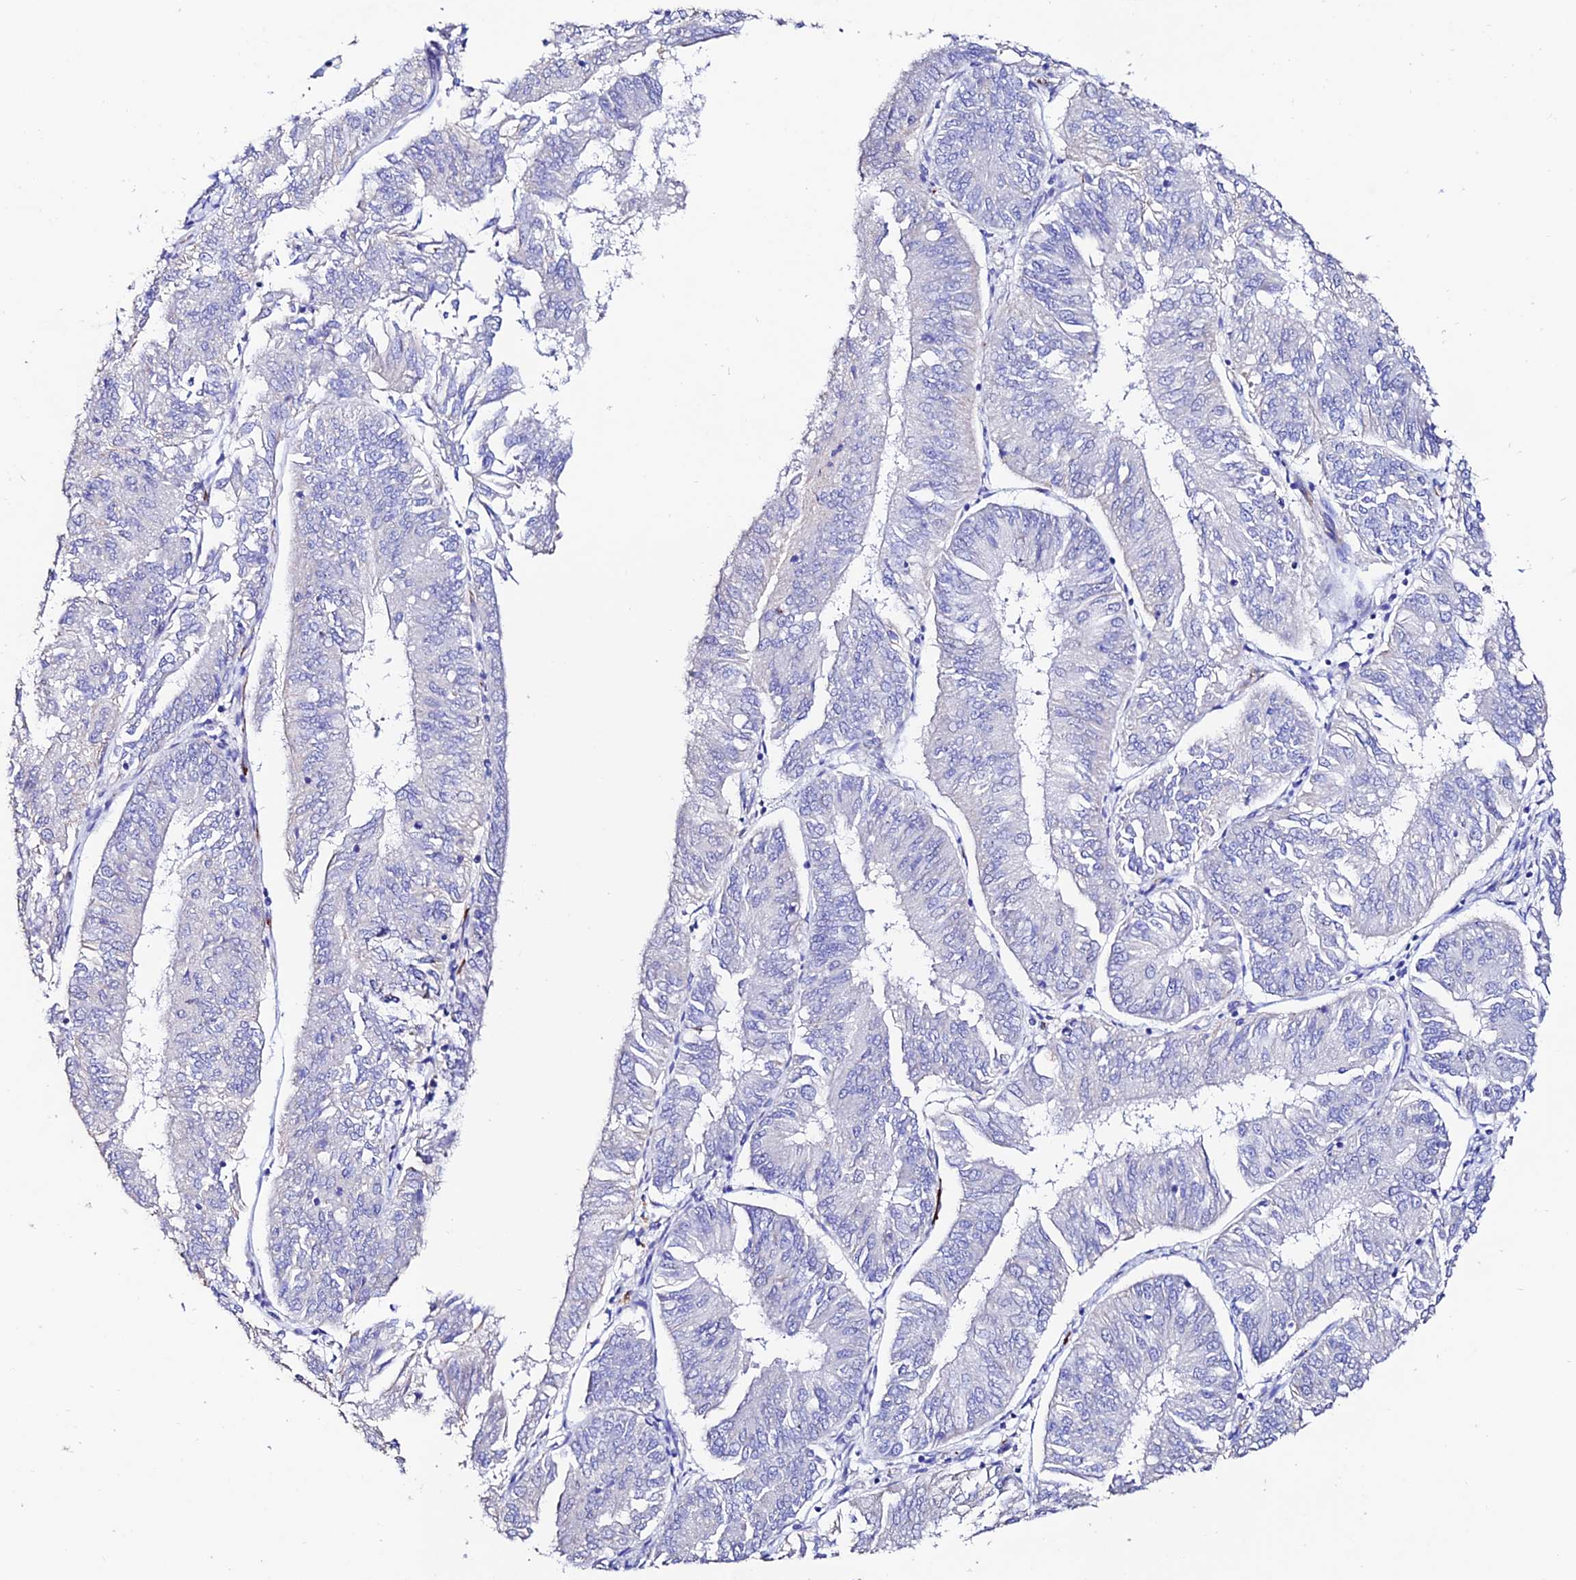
{"staining": {"intensity": "negative", "quantity": "none", "location": "none"}, "tissue": "endometrial cancer", "cell_type": "Tumor cells", "image_type": "cancer", "snomed": [{"axis": "morphology", "description": "Adenocarcinoma, NOS"}, {"axis": "topography", "description": "Endometrium"}], "caption": "Immunohistochemistry of adenocarcinoma (endometrial) displays no expression in tumor cells. (Stains: DAB (3,3'-diaminobenzidine) IHC with hematoxylin counter stain, Microscopy: brightfield microscopy at high magnification).", "gene": "ESM1", "patient": {"sex": "female", "age": 58}}